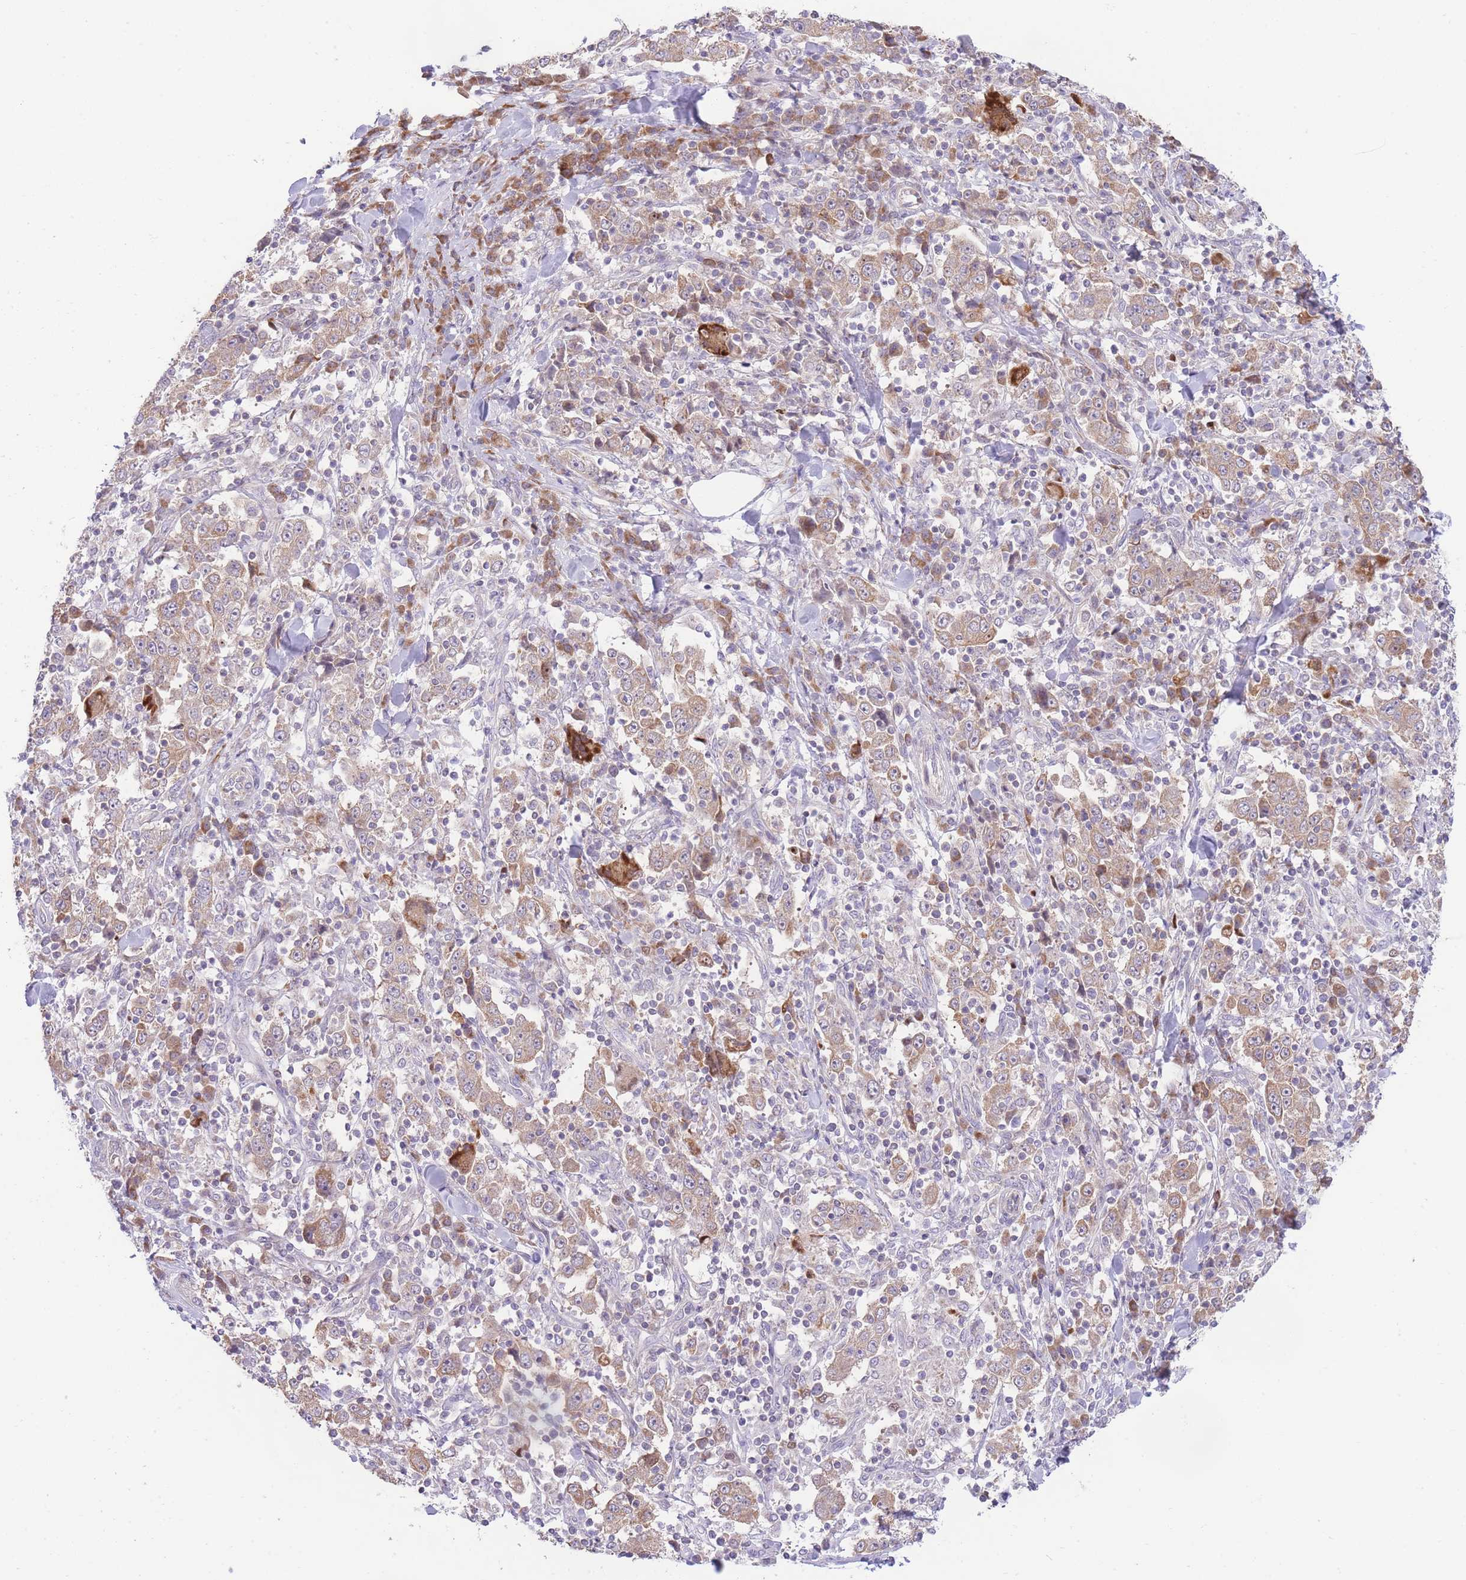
{"staining": {"intensity": "weak", "quantity": ">75%", "location": "cytoplasmic/membranous"}, "tissue": "stomach cancer", "cell_type": "Tumor cells", "image_type": "cancer", "snomed": [{"axis": "morphology", "description": "Normal tissue, NOS"}, {"axis": "morphology", "description": "Adenocarcinoma, NOS"}, {"axis": "topography", "description": "Stomach, upper"}, {"axis": "topography", "description": "Stomach"}], "caption": "Stomach cancer was stained to show a protein in brown. There is low levels of weak cytoplasmic/membranous staining in approximately >75% of tumor cells.", "gene": "BOLA2B", "patient": {"sex": "male", "age": 59}}